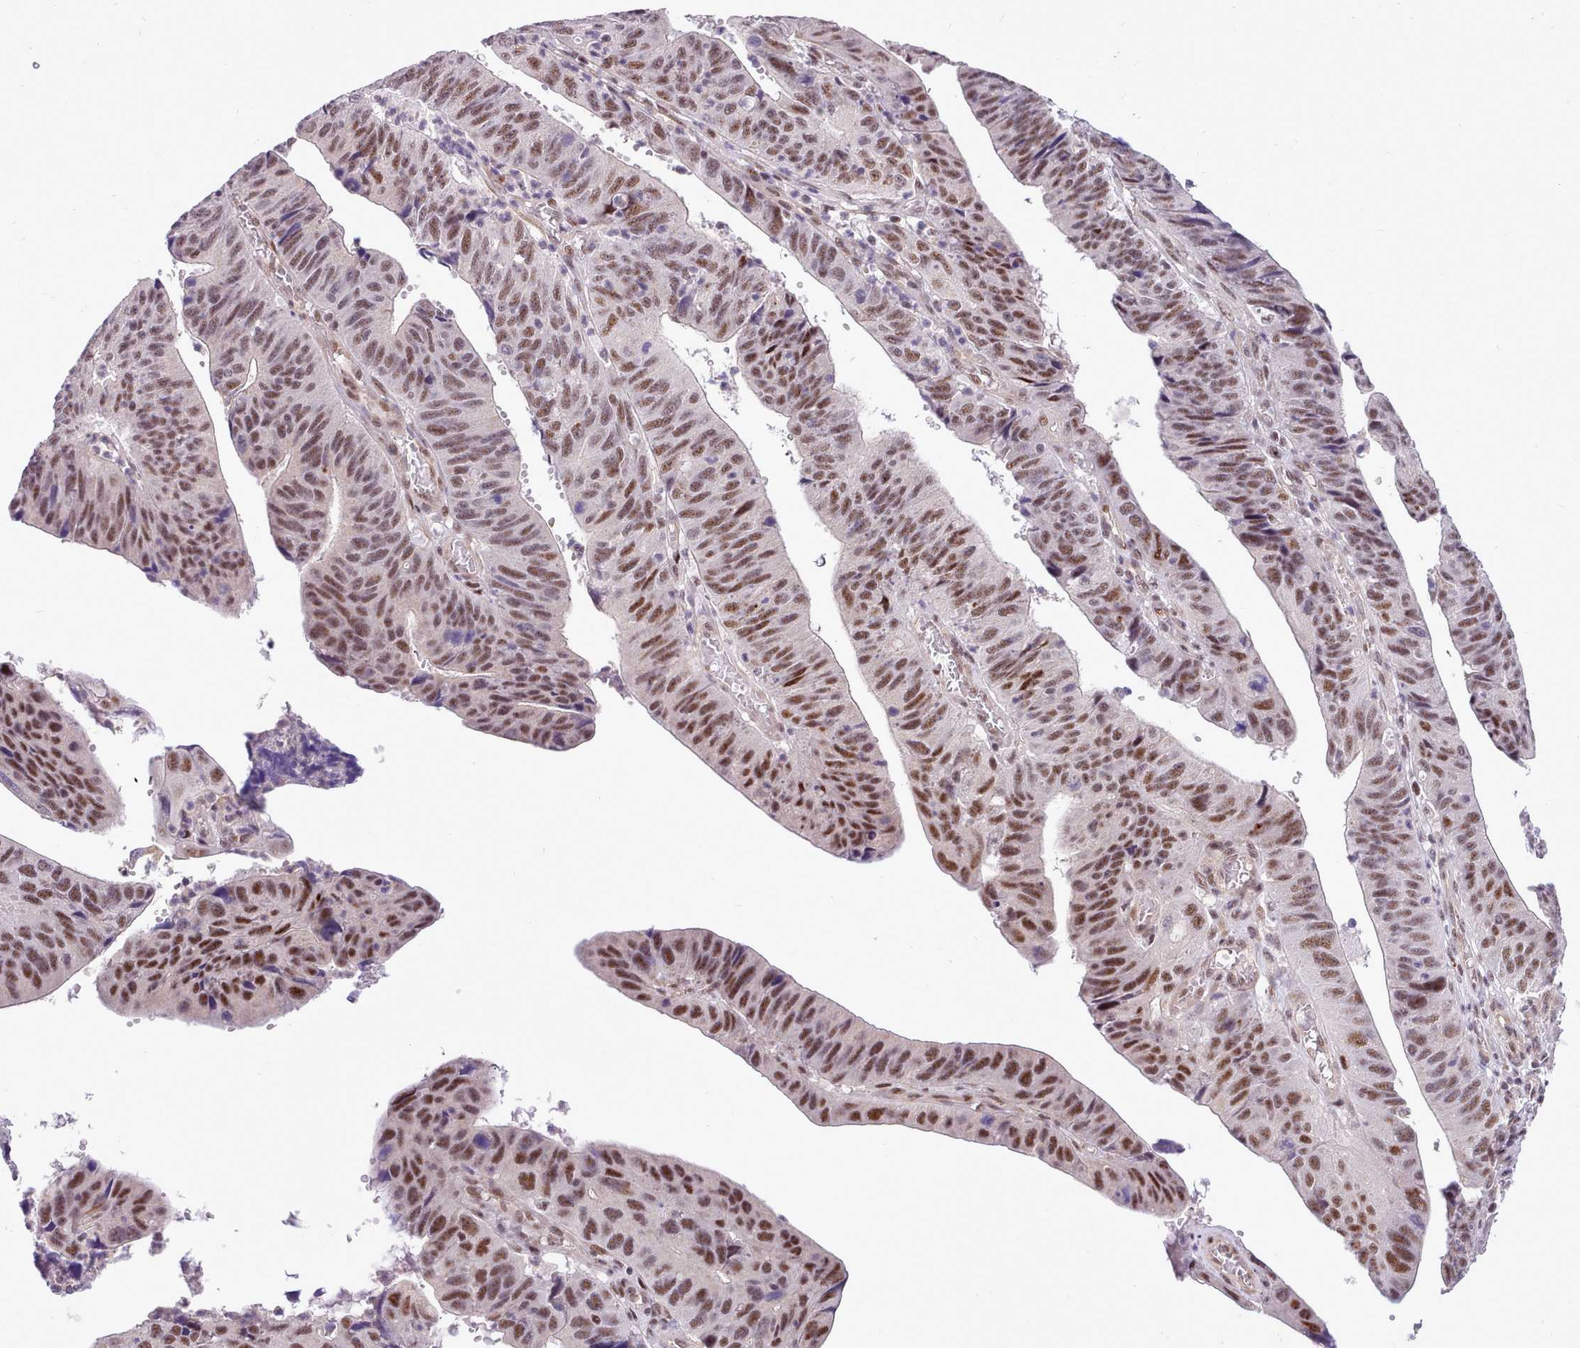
{"staining": {"intensity": "moderate", "quantity": ">75%", "location": "nuclear"}, "tissue": "stomach cancer", "cell_type": "Tumor cells", "image_type": "cancer", "snomed": [{"axis": "morphology", "description": "Adenocarcinoma, NOS"}, {"axis": "topography", "description": "Stomach"}], "caption": "This image displays stomach adenocarcinoma stained with IHC to label a protein in brown. The nuclear of tumor cells show moderate positivity for the protein. Nuclei are counter-stained blue.", "gene": "HOXB7", "patient": {"sex": "male", "age": 59}}